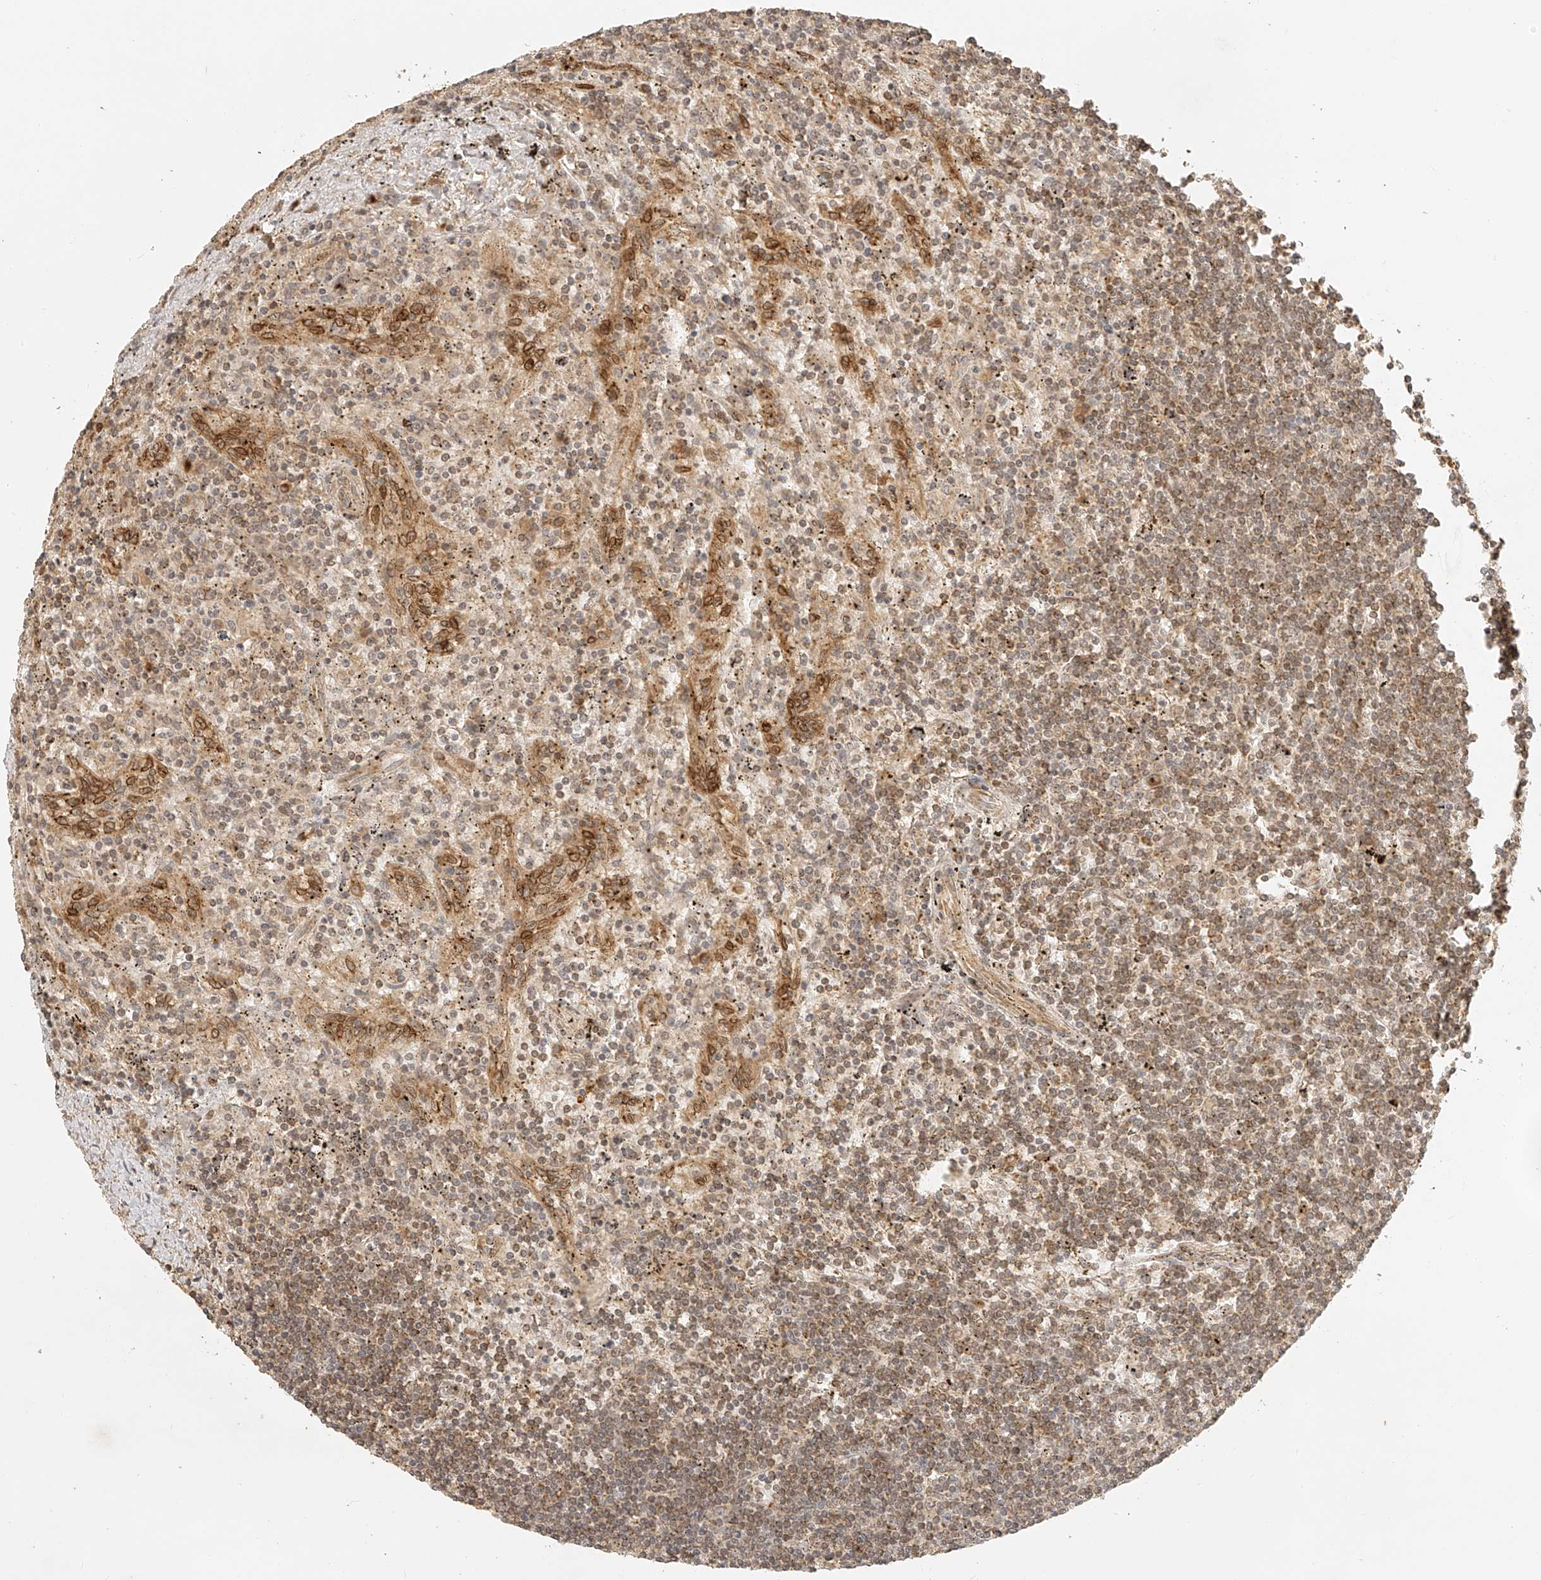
{"staining": {"intensity": "weak", "quantity": ">75%", "location": "cytoplasmic/membranous,nuclear"}, "tissue": "lymphoma", "cell_type": "Tumor cells", "image_type": "cancer", "snomed": [{"axis": "morphology", "description": "Malignant lymphoma, non-Hodgkin's type, Low grade"}, {"axis": "topography", "description": "Spleen"}], "caption": "Immunohistochemical staining of human lymphoma shows low levels of weak cytoplasmic/membranous and nuclear protein positivity in about >75% of tumor cells.", "gene": "BCL2L11", "patient": {"sex": "male", "age": 76}}